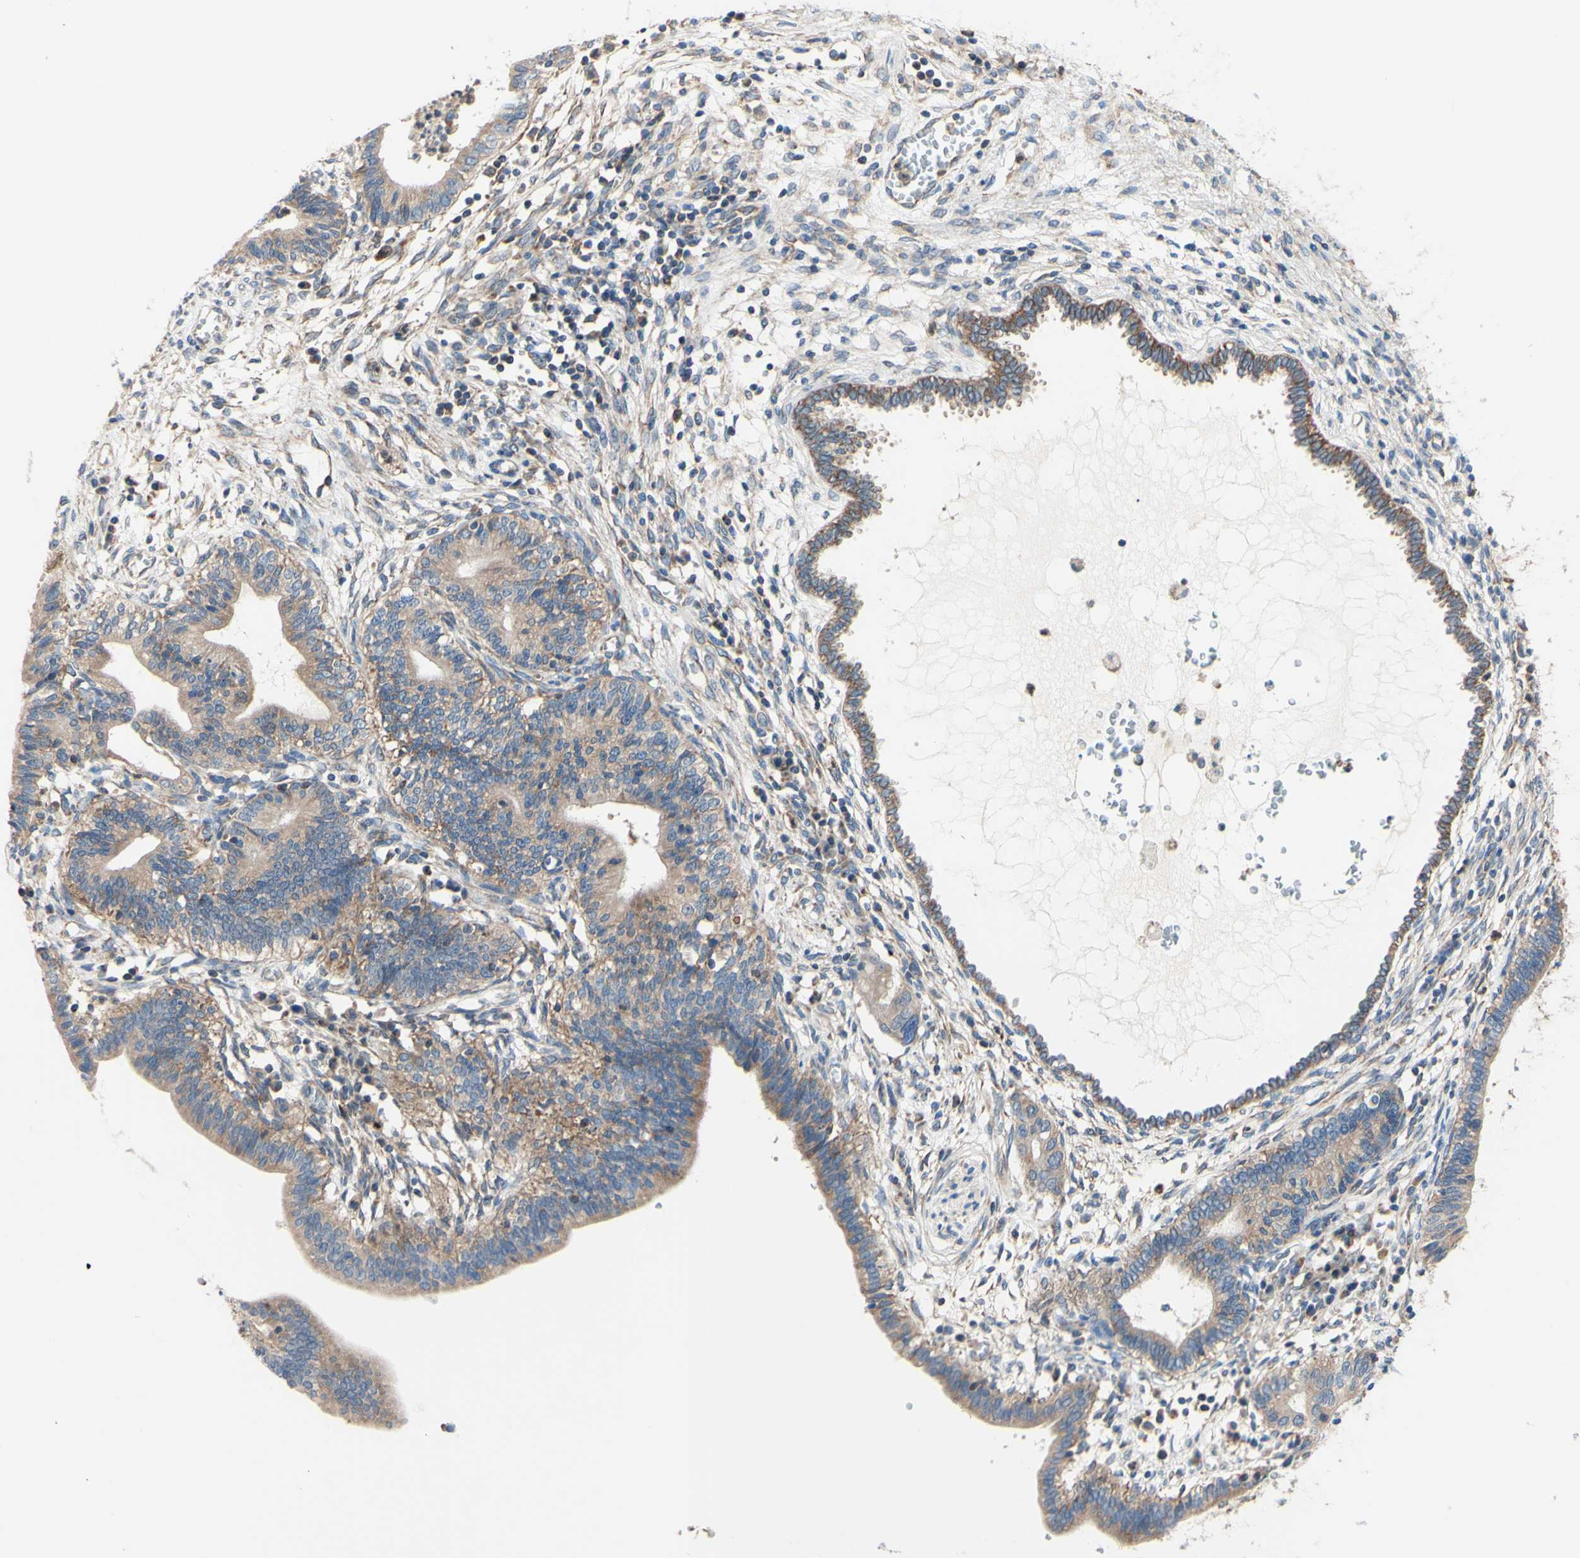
{"staining": {"intensity": "moderate", "quantity": ">75%", "location": "cytoplasmic/membranous"}, "tissue": "cervical cancer", "cell_type": "Tumor cells", "image_type": "cancer", "snomed": [{"axis": "morphology", "description": "Adenocarcinoma, NOS"}, {"axis": "topography", "description": "Cervix"}], "caption": "The immunohistochemical stain highlights moderate cytoplasmic/membranous positivity in tumor cells of cervical cancer (adenocarcinoma) tissue. Using DAB (brown) and hematoxylin (blue) stains, captured at high magnification using brightfield microscopy.", "gene": "FMR1", "patient": {"sex": "female", "age": 44}}